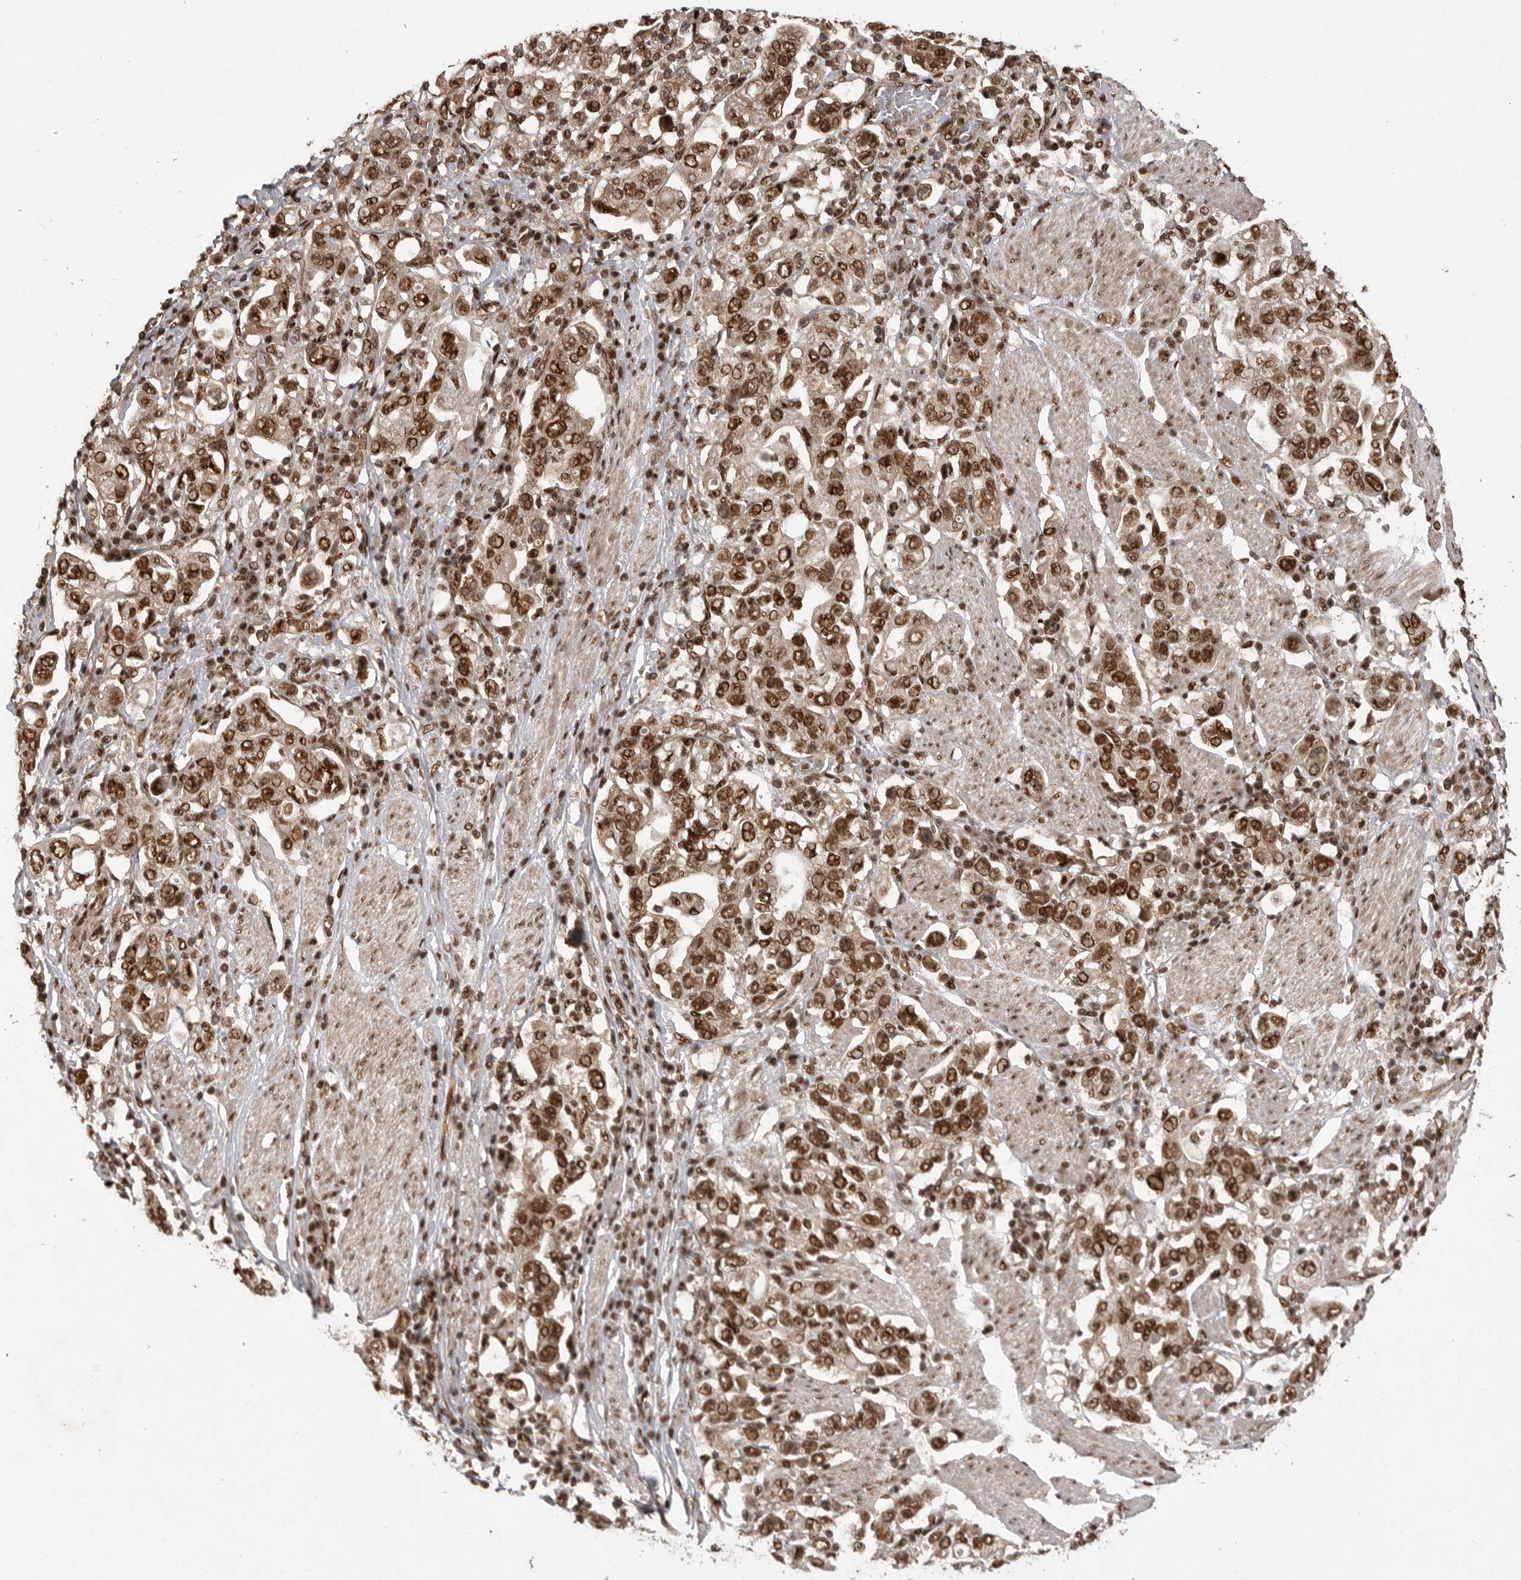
{"staining": {"intensity": "moderate", "quantity": ">75%", "location": "nuclear"}, "tissue": "stomach cancer", "cell_type": "Tumor cells", "image_type": "cancer", "snomed": [{"axis": "morphology", "description": "Adenocarcinoma, NOS"}, {"axis": "topography", "description": "Stomach, upper"}], "caption": "A photomicrograph of human stomach cancer stained for a protein displays moderate nuclear brown staining in tumor cells.", "gene": "PPP1R8", "patient": {"sex": "male", "age": 62}}